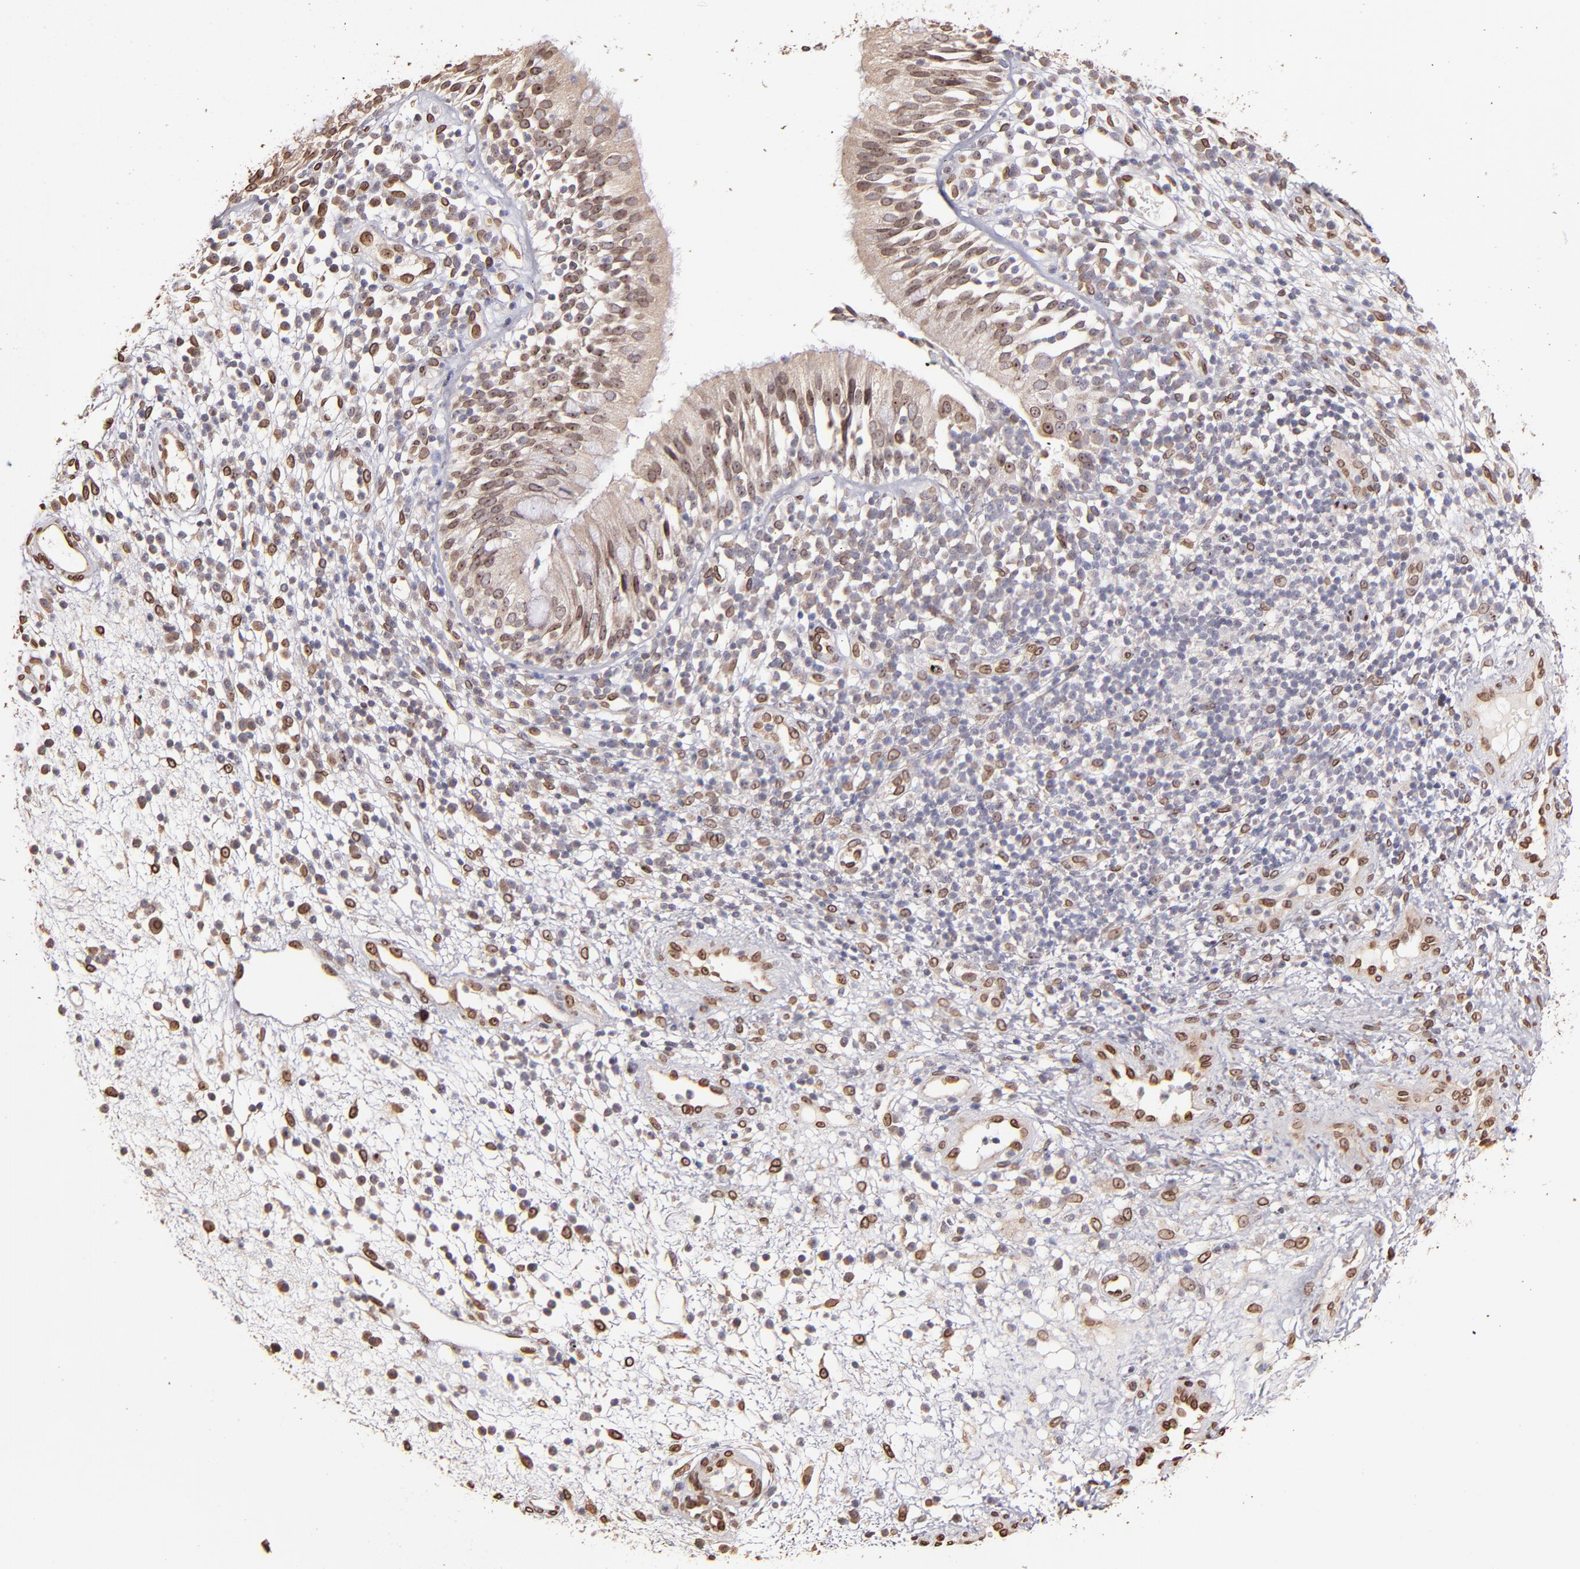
{"staining": {"intensity": "moderate", "quantity": ">75%", "location": "cytoplasmic/membranous,nuclear"}, "tissue": "nasopharynx", "cell_type": "Respiratory epithelial cells", "image_type": "normal", "snomed": [{"axis": "morphology", "description": "Normal tissue, NOS"}, {"axis": "morphology", "description": "Inflammation, NOS"}, {"axis": "morphology", "description": "Malignant melanoma, Metastatic site"}, {"axis": "topography", "description": "Nasopharynx"}], "caption": "Immunohistochemistry image of unremarkable nasopharynx: nasopharynx stained using IHC reveals medium levels of moderate protein expression localized specifically in the cytoplasmic/membranous,nuclear of respiratory epithelial cells, appearing as a cytoplasmic/membranous,nuclear brown color.", "gene": "PUM3", "patient": {"sex": "female", "age": 55}}